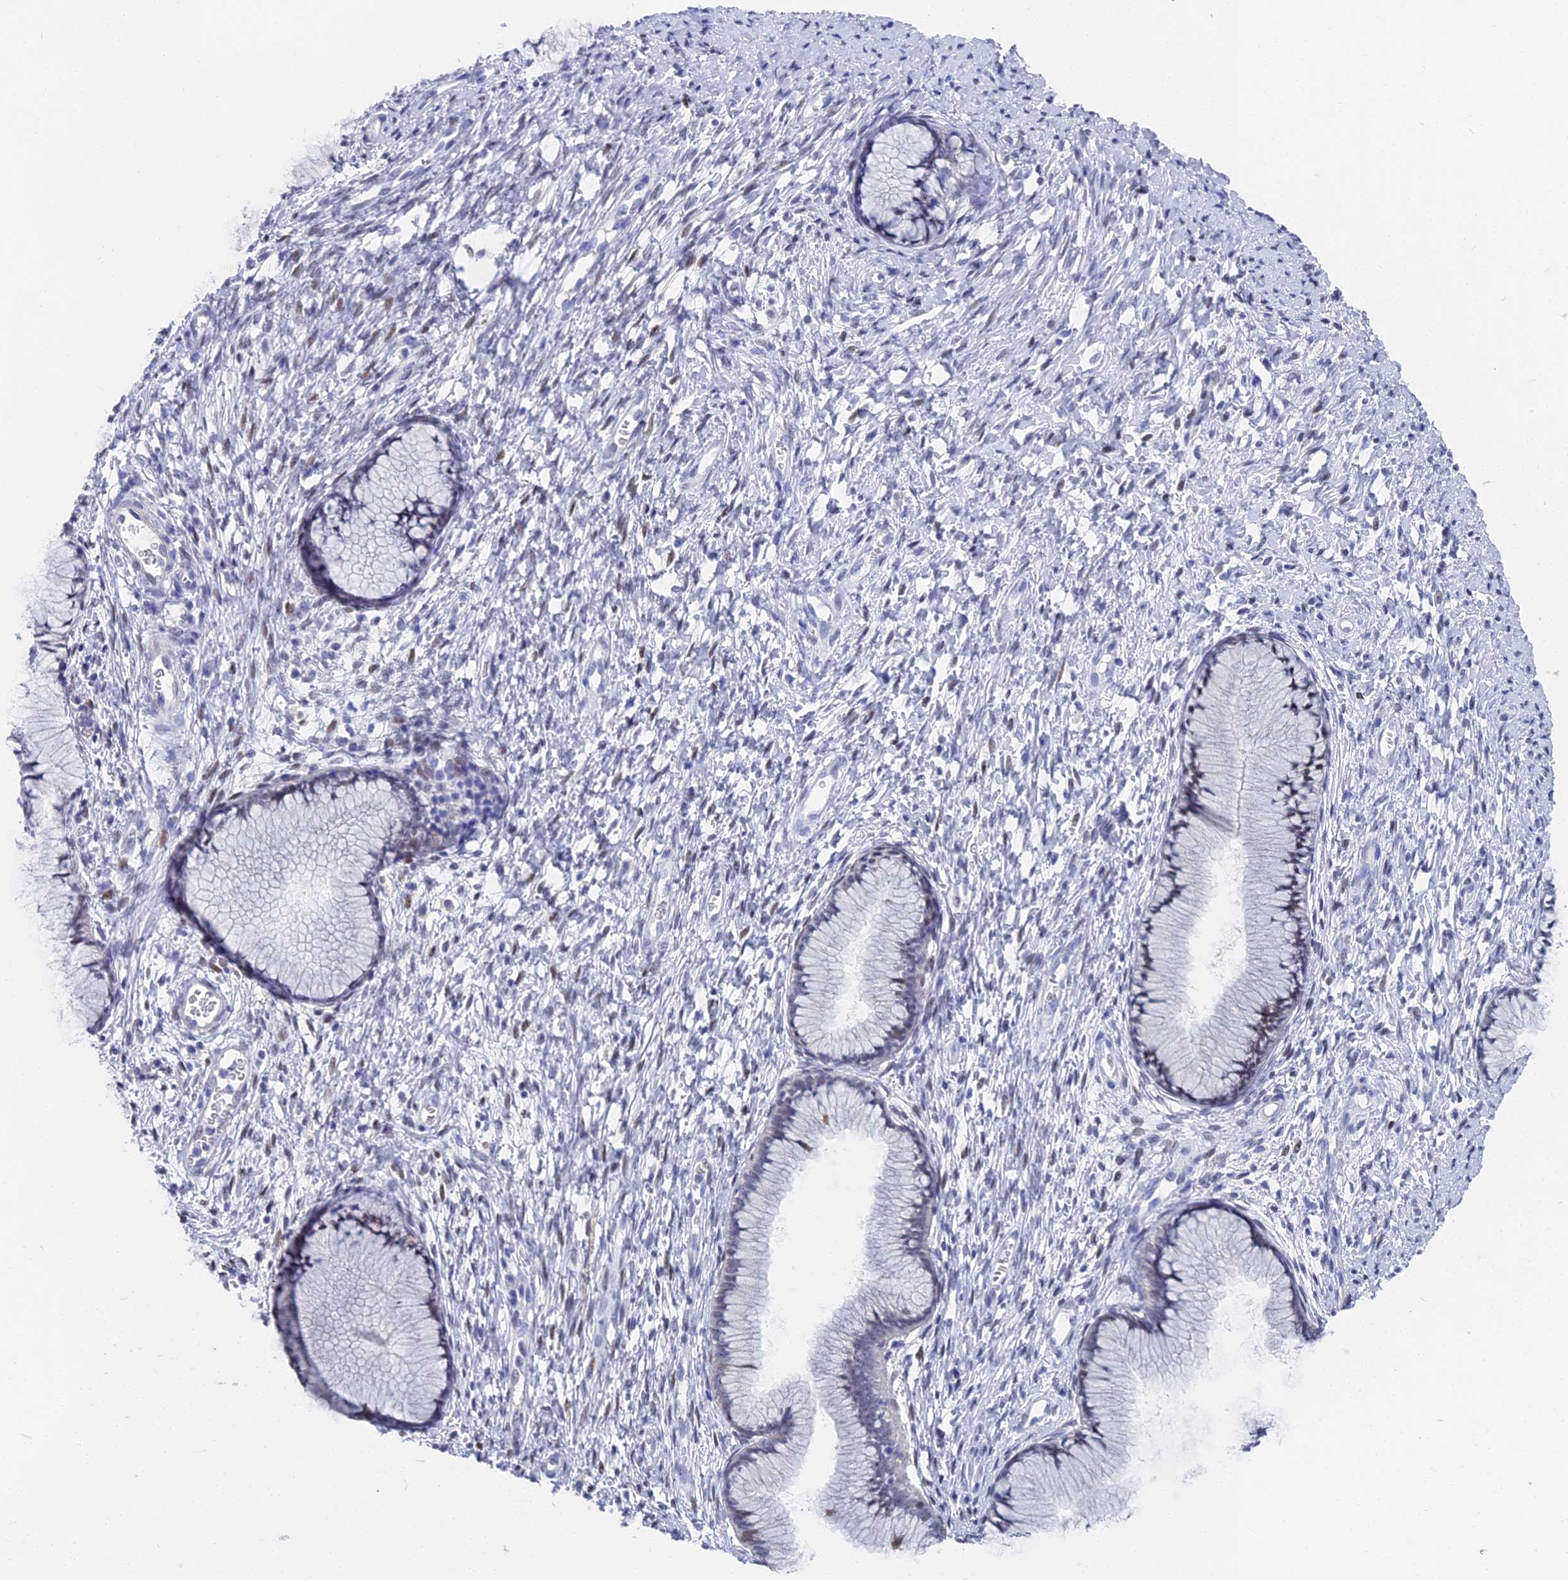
{"staining": {"intensity": "negative", "quantity": "none", "location": "none"}, "tissue": "cervix", "cell_type": "Glandular cells", "image_type": "normal", "snomed": [{"axis": "morphology", "description": "Normal tissue, NOS"}, {"axis": "topography", "description": "Cervix"}], "caption": "Immunohistochemistry of unremarkable cervix reveals no expression in glandular cells.", "gene": "VPS33B", "patient": {"sex": "female", "age": 42}}